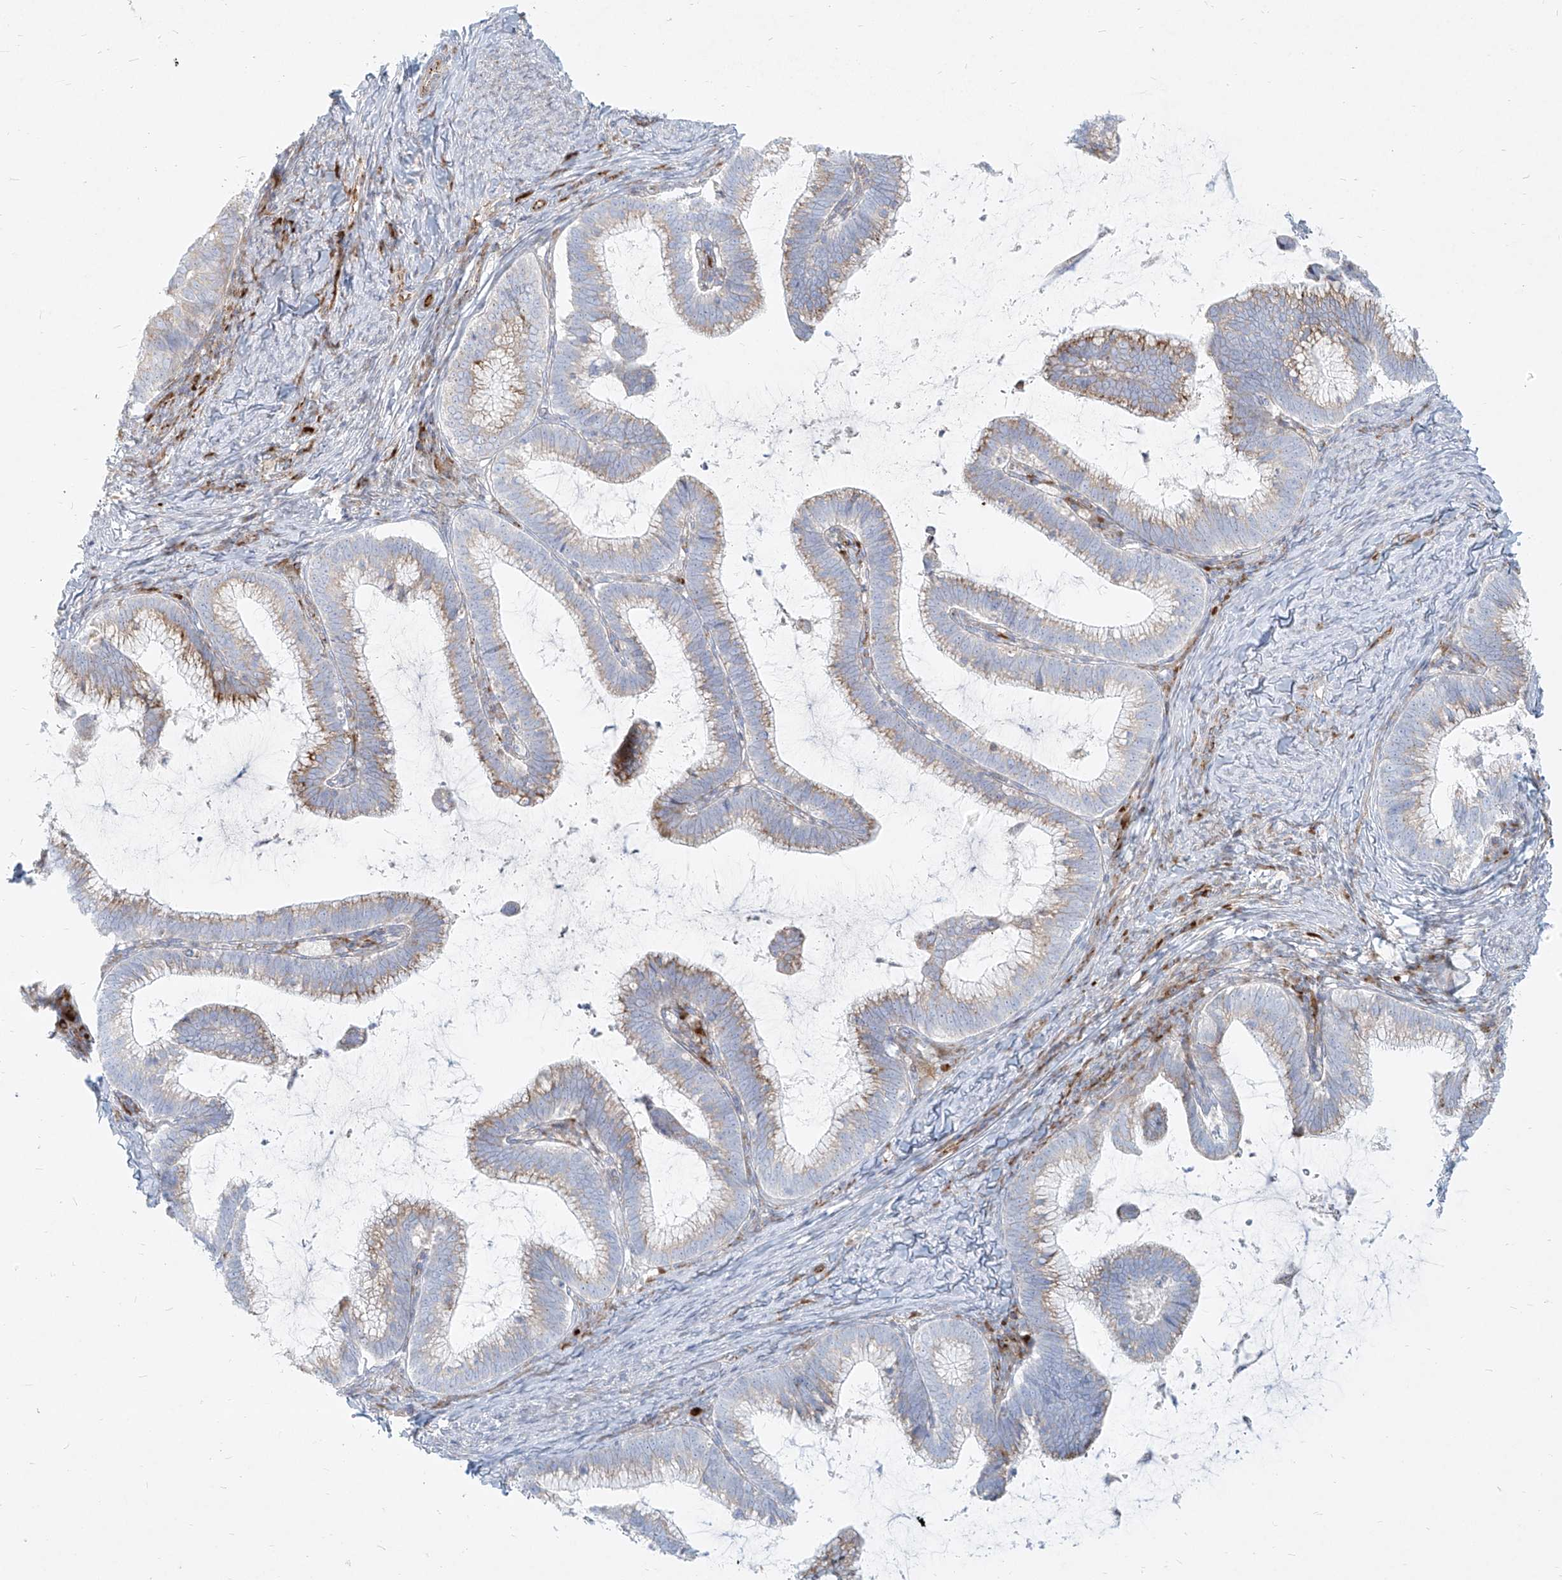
{"staining": {"intensity": "weak", "quantity": "25%-75%", "location": "cytoplasmic/membranous"}, "tissue": "cervical cancer", "cell_type": "Tumor cells", "image_type": "cancer", "snomed": [{"axis": "morphology", "description": "Adenocarcinoma, NOS"}, {"axis": "topography", "description": "Cervix"}], "caption": "The immunohistochemical stain shows weak cytoplasmic/membranous positivity in tumor cells of cervical cancer tissue.", "gene": "MTX2", "patient": {"sex": "female", "age": 36}}